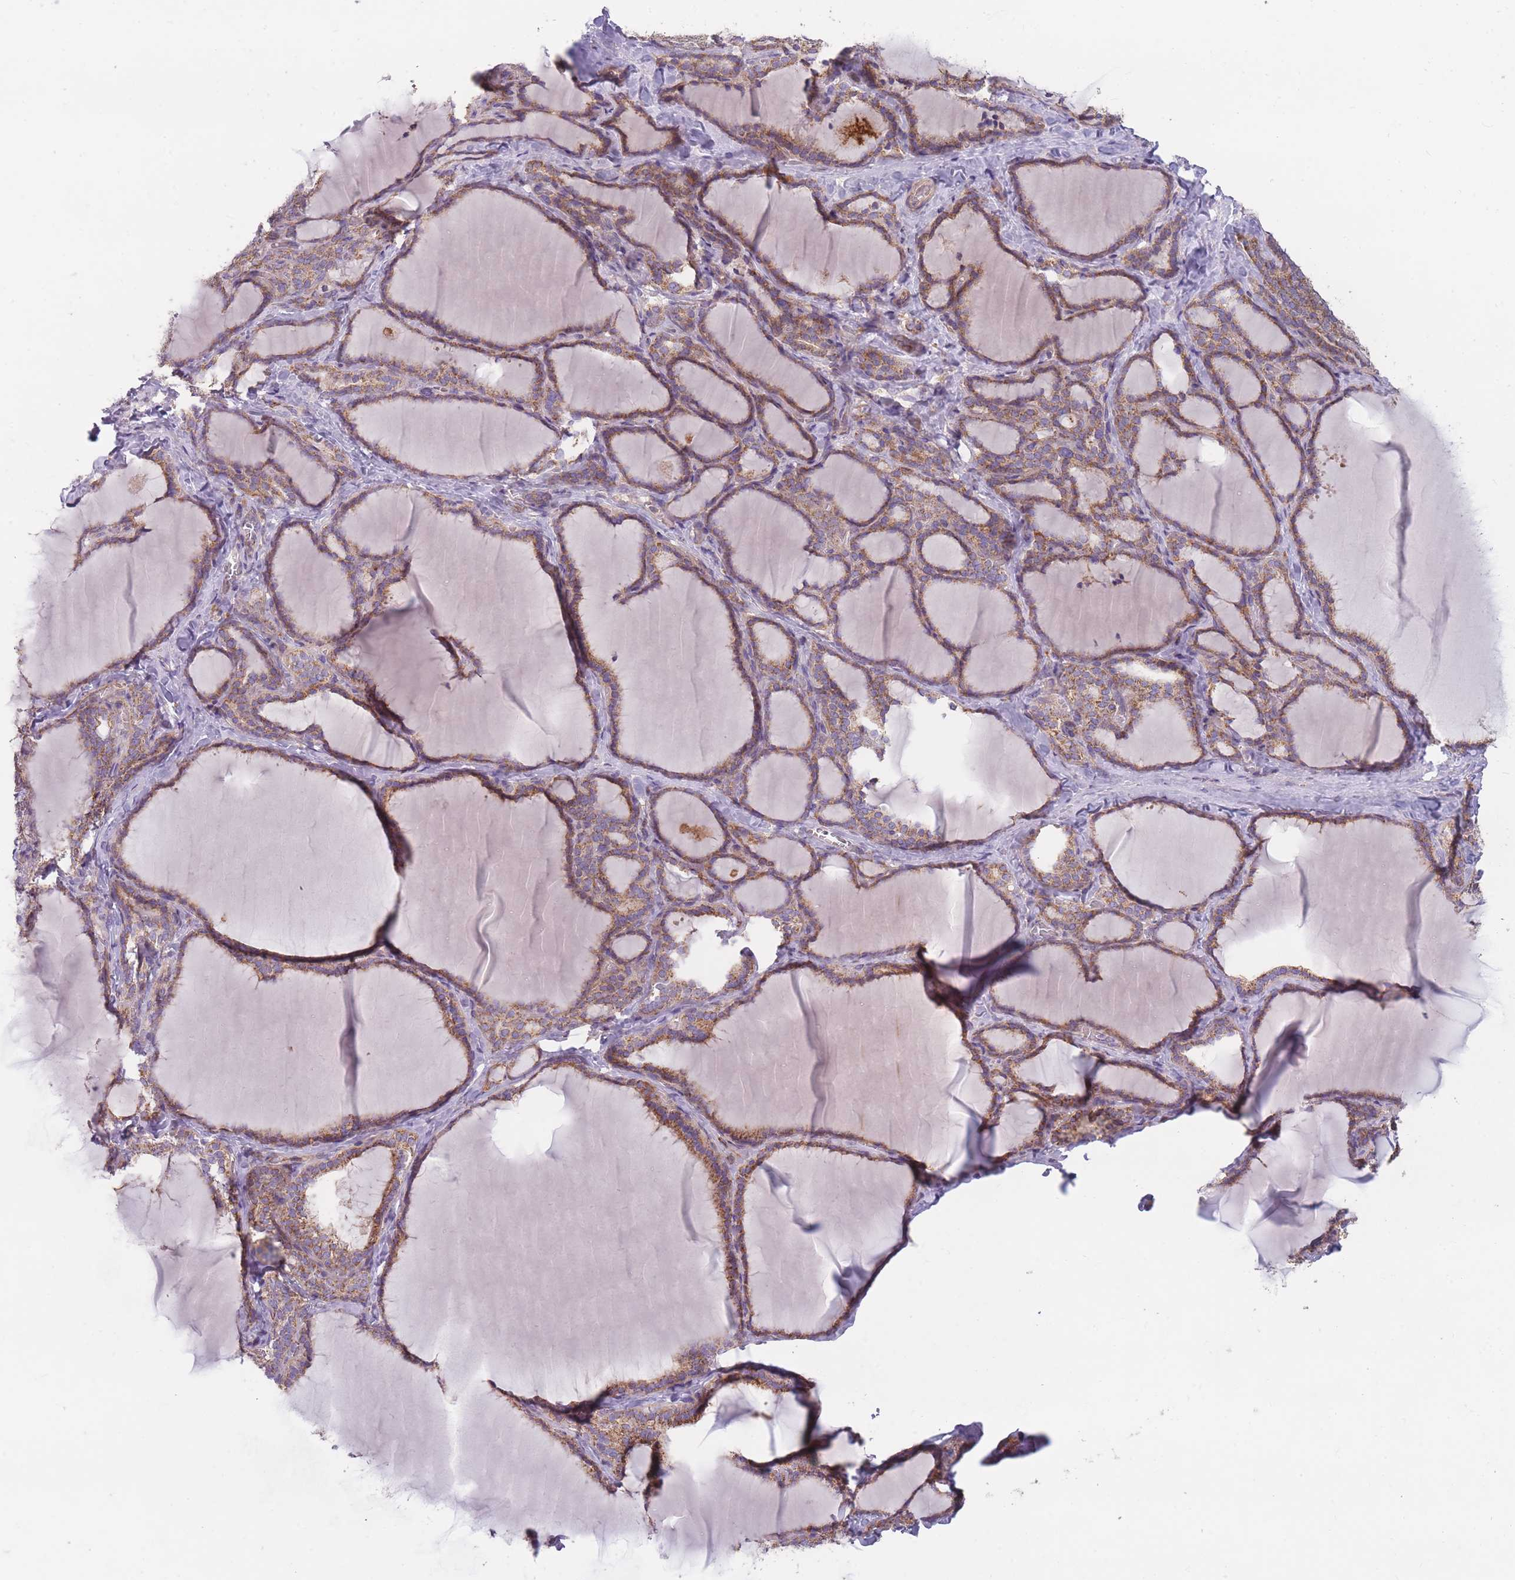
{"staining": {"intensity": "moderate", "quantity": ">75%", "location": "cytoplasmic/membranous"}, "tissue": "thyroid gland", "cell_type": "Glandular cells", "image_type": "normal", "snomed": [{"axis": "morphology", "description": "Normal tissue, NOS"}, {"axis": "topography", "description": "Thyroid gland"}], "caption": "Glandular cells reveal medium levels of moderate cytoplasmic/membranous positivity in approximately >75% of cells in normal human thyroid gland. Nuclei are stained in blue.", "gene": "ENSG00000255639", "patient": {"sex": "female", "age": 31}}